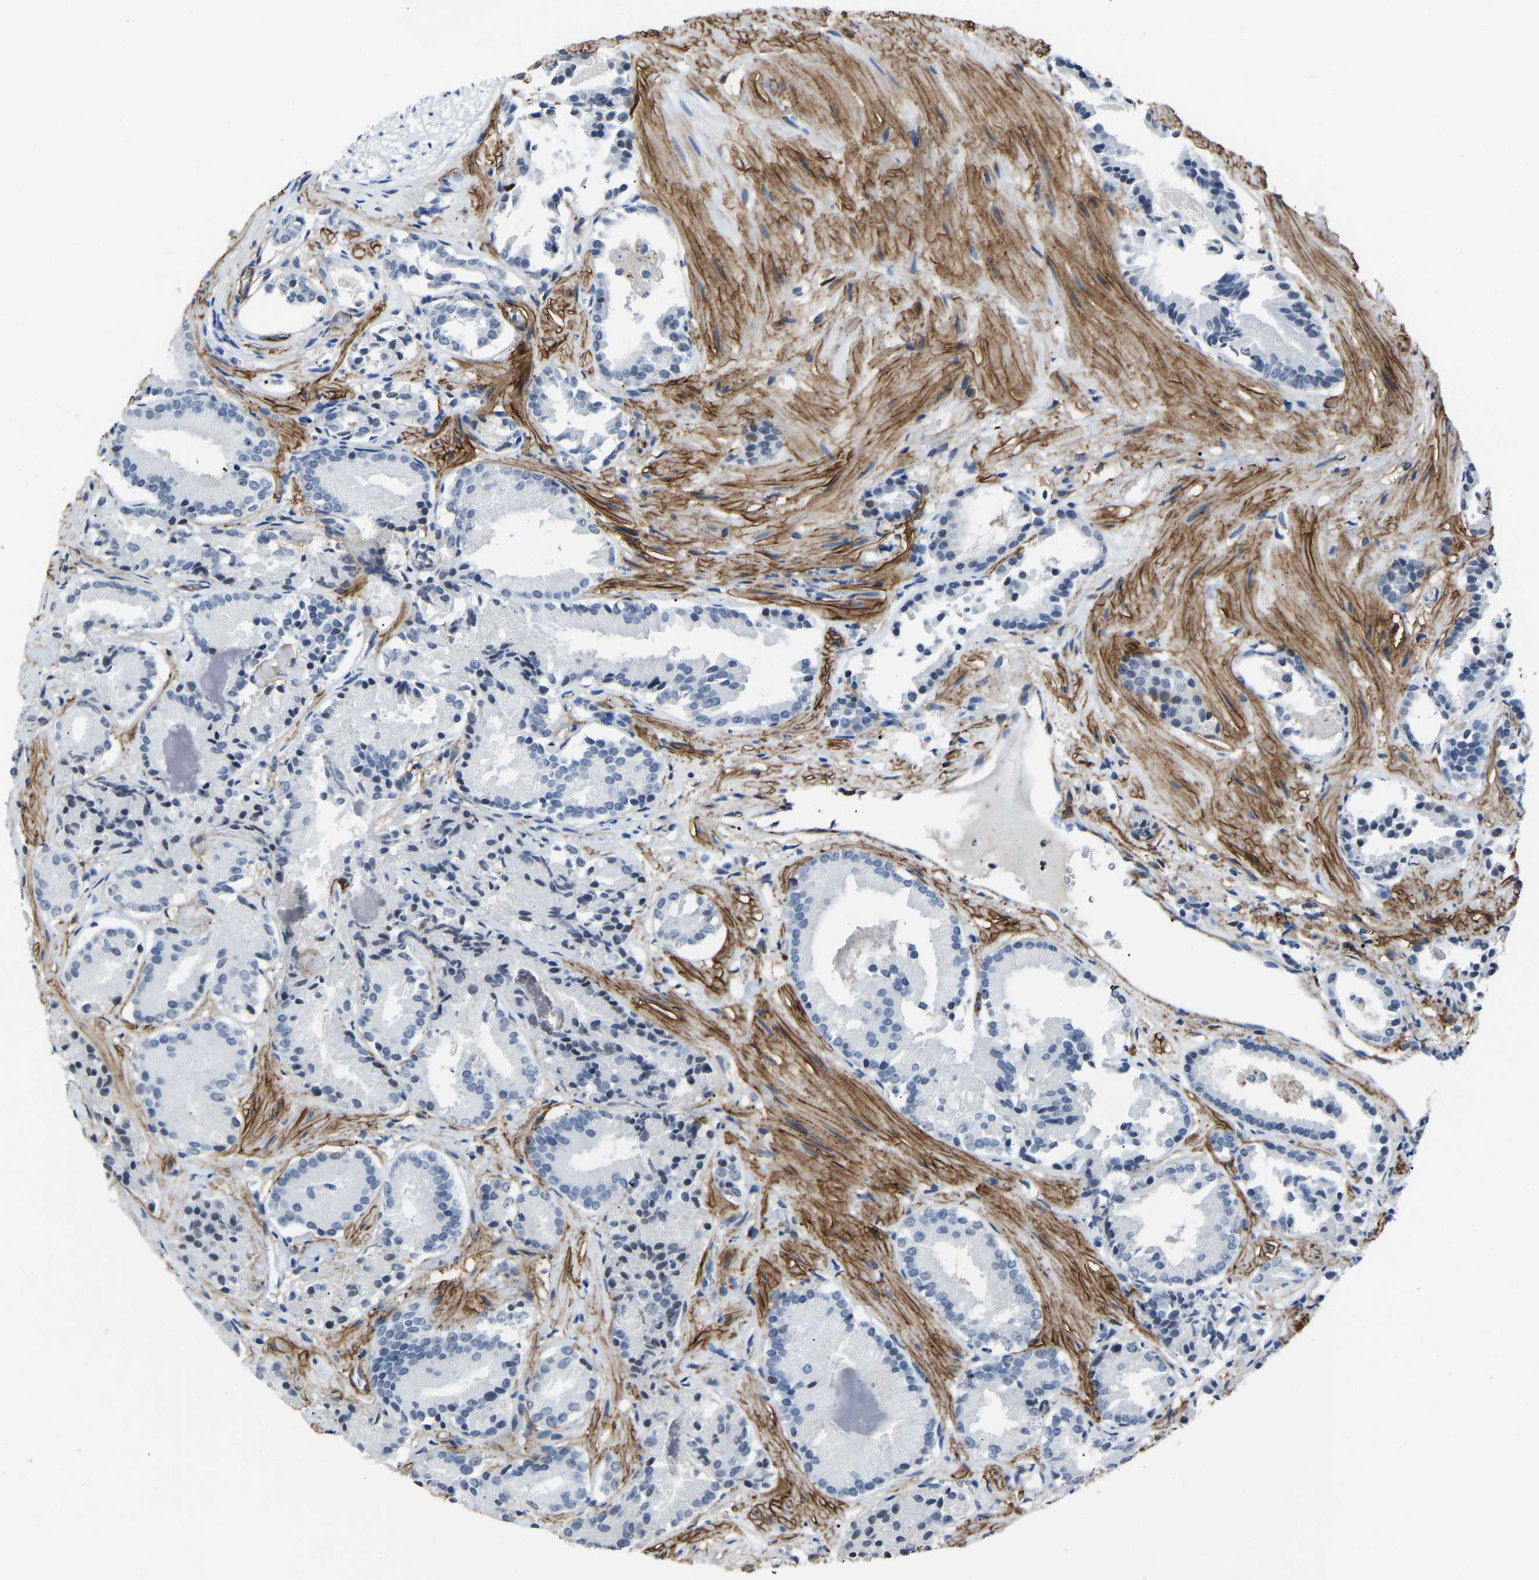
{"staining": {"intensity": "moderate", "quantity": "<25%", "location": "nuclear"}, "tissue": "prostate cancer", "cell_type": "Tumor cells", "image_type": "cancer", "snomed": [{"axis": "morphology", "description": "Adenocarcinoma, Low grade"}, {"axis": "topography", "description": "Prostate"}], "caption": "IHC histopathology image of prostate cancer (adenocarcinoma (low-grade)) stained for a protein (brown), which displays low levels of moderate nuclear expression in about <25% of tumor cells.", "gene": "DDX5", "patient": {"sex": "male", "age": 51}}